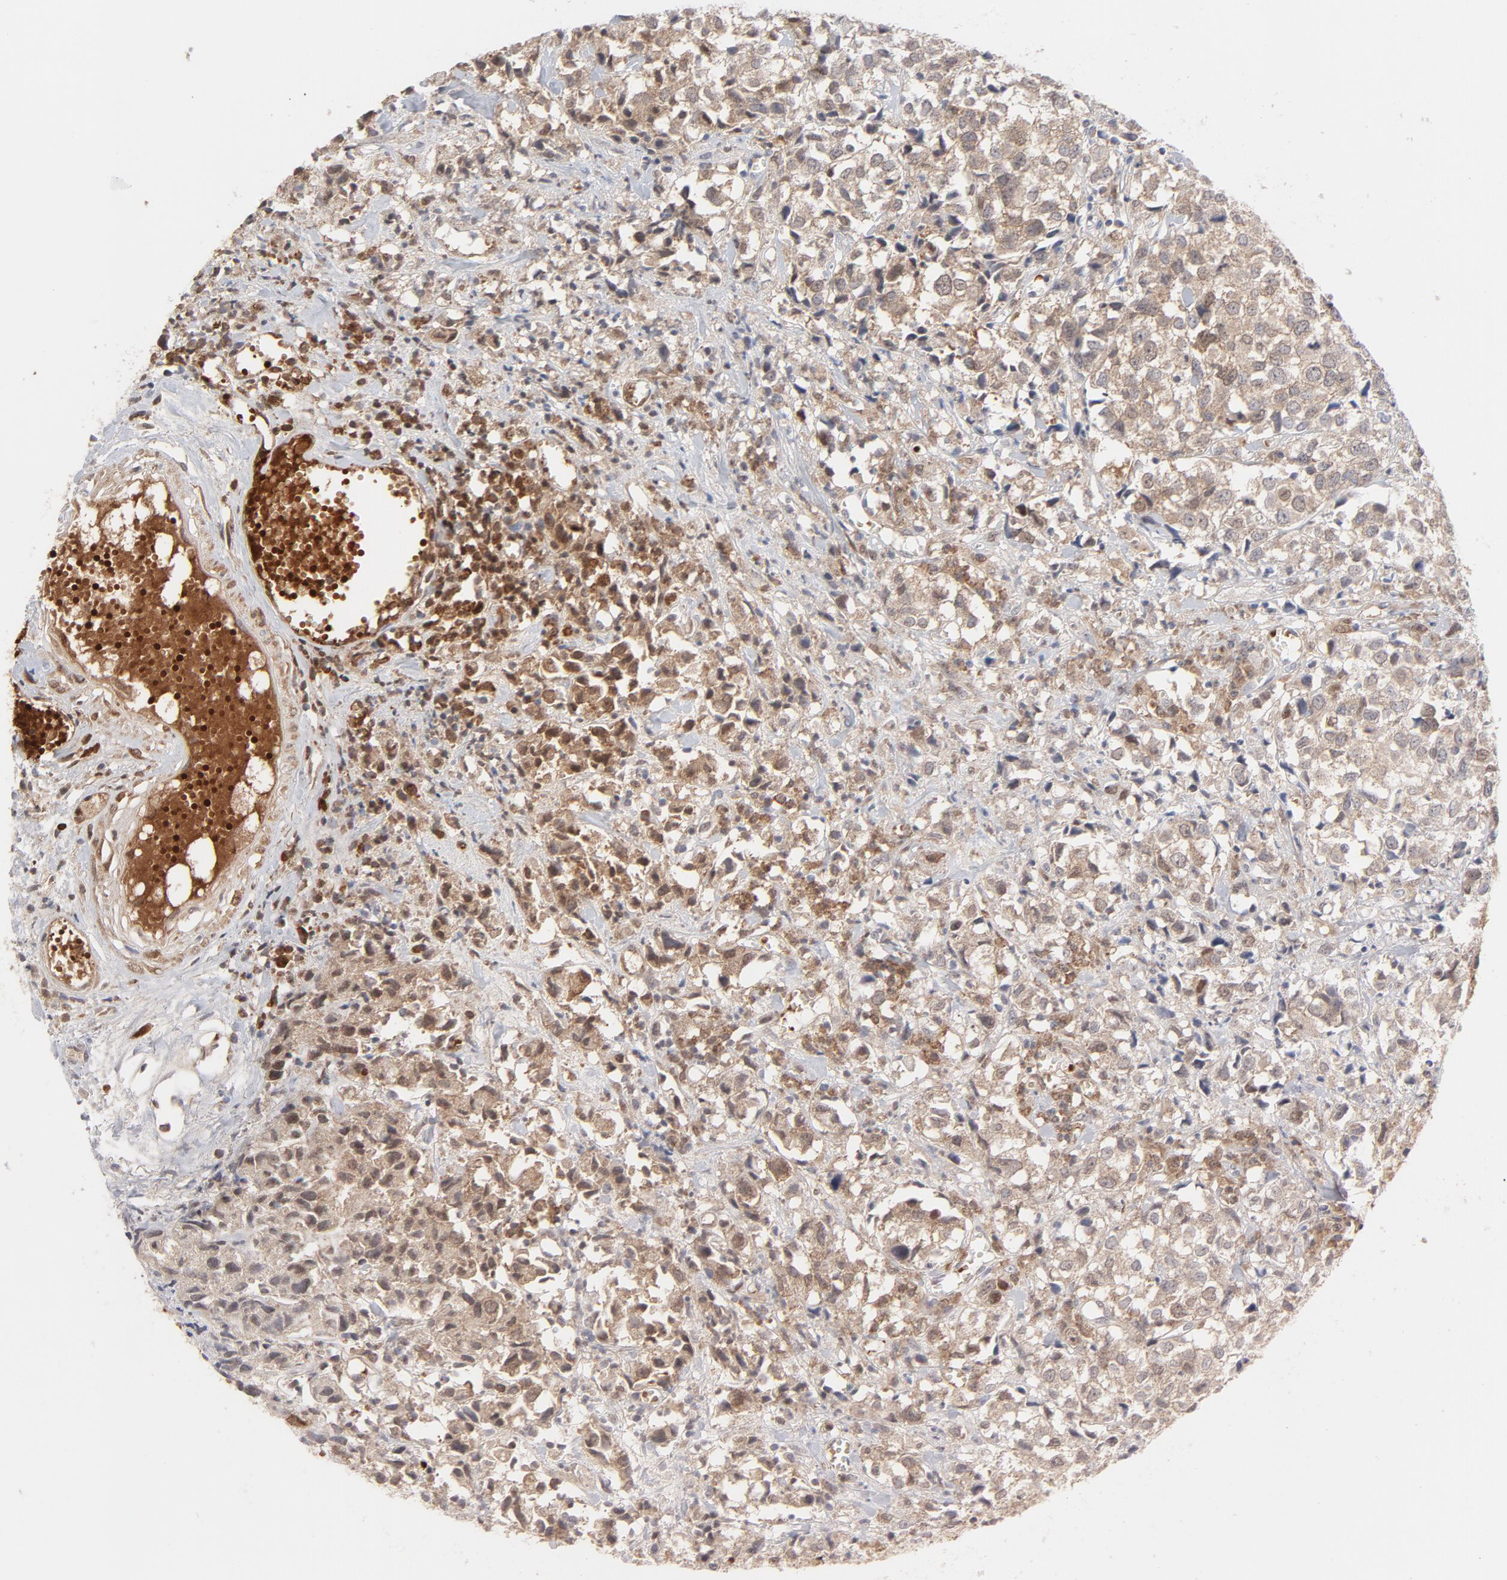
{"staining": {"intensity": "weak", "quantity": ">75%", "location": "cytoplasmic/membranous"}, "tissue": "urothelial cancer", "cell_type": "Tumor cells", "image_type": "cancer", "snomed": [{"axis": "morphology", "description": "Urothelial carcinoma, High grade"}, {"axis": "topography", "description": "Urinary bladder"}], "caption": "Protein analysis of high-grade urothelial carcinoma tissue shows weak cytoplasmic/membranous positivity in about >75% of tumor cells.", "gene": "PRDX1", "patient": {"sex": "female", "age": 75}}